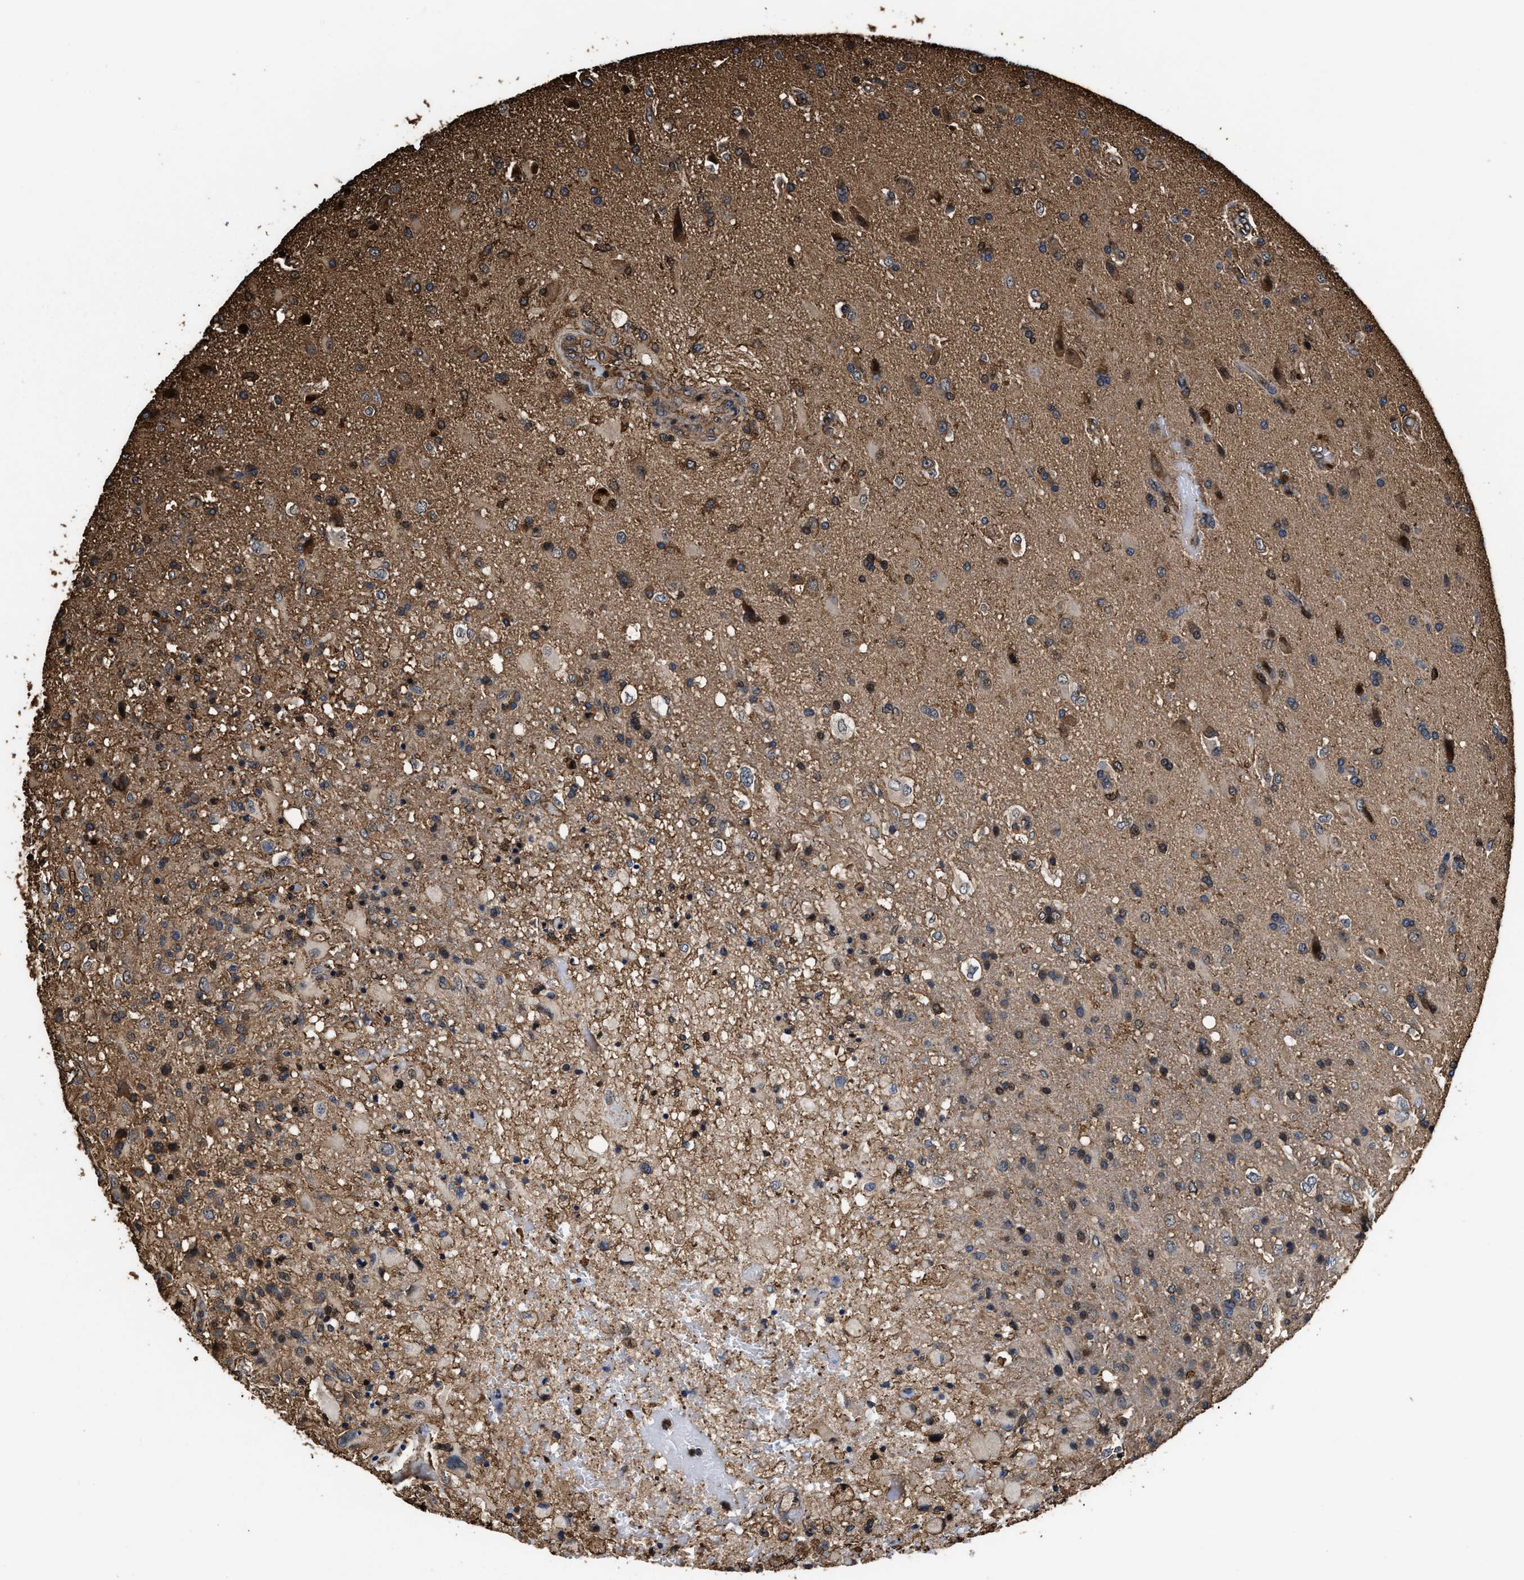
{"staining": {"intensity": "moderate", "quantity": "25%-75%", "location": "cytoplasmic/membranous"}, "tissue": "glioma", "cell_type": "Tumor cells", "image_type": "cancer", "snomed": [{"axis": "morphology", "description": "Glioma, malignant, High grade"}, {"axis": "topography", "description": "Brain"}], "caption": "Moderate cytoplasmic/membranous positivity for a protein is identified in about 25%-75% of tumor cells of malignant high-grade glioma using immunohistochemistry (IHC).", "gene": "KBTBD2", "patient": {"sex": "male", "age": 72}}